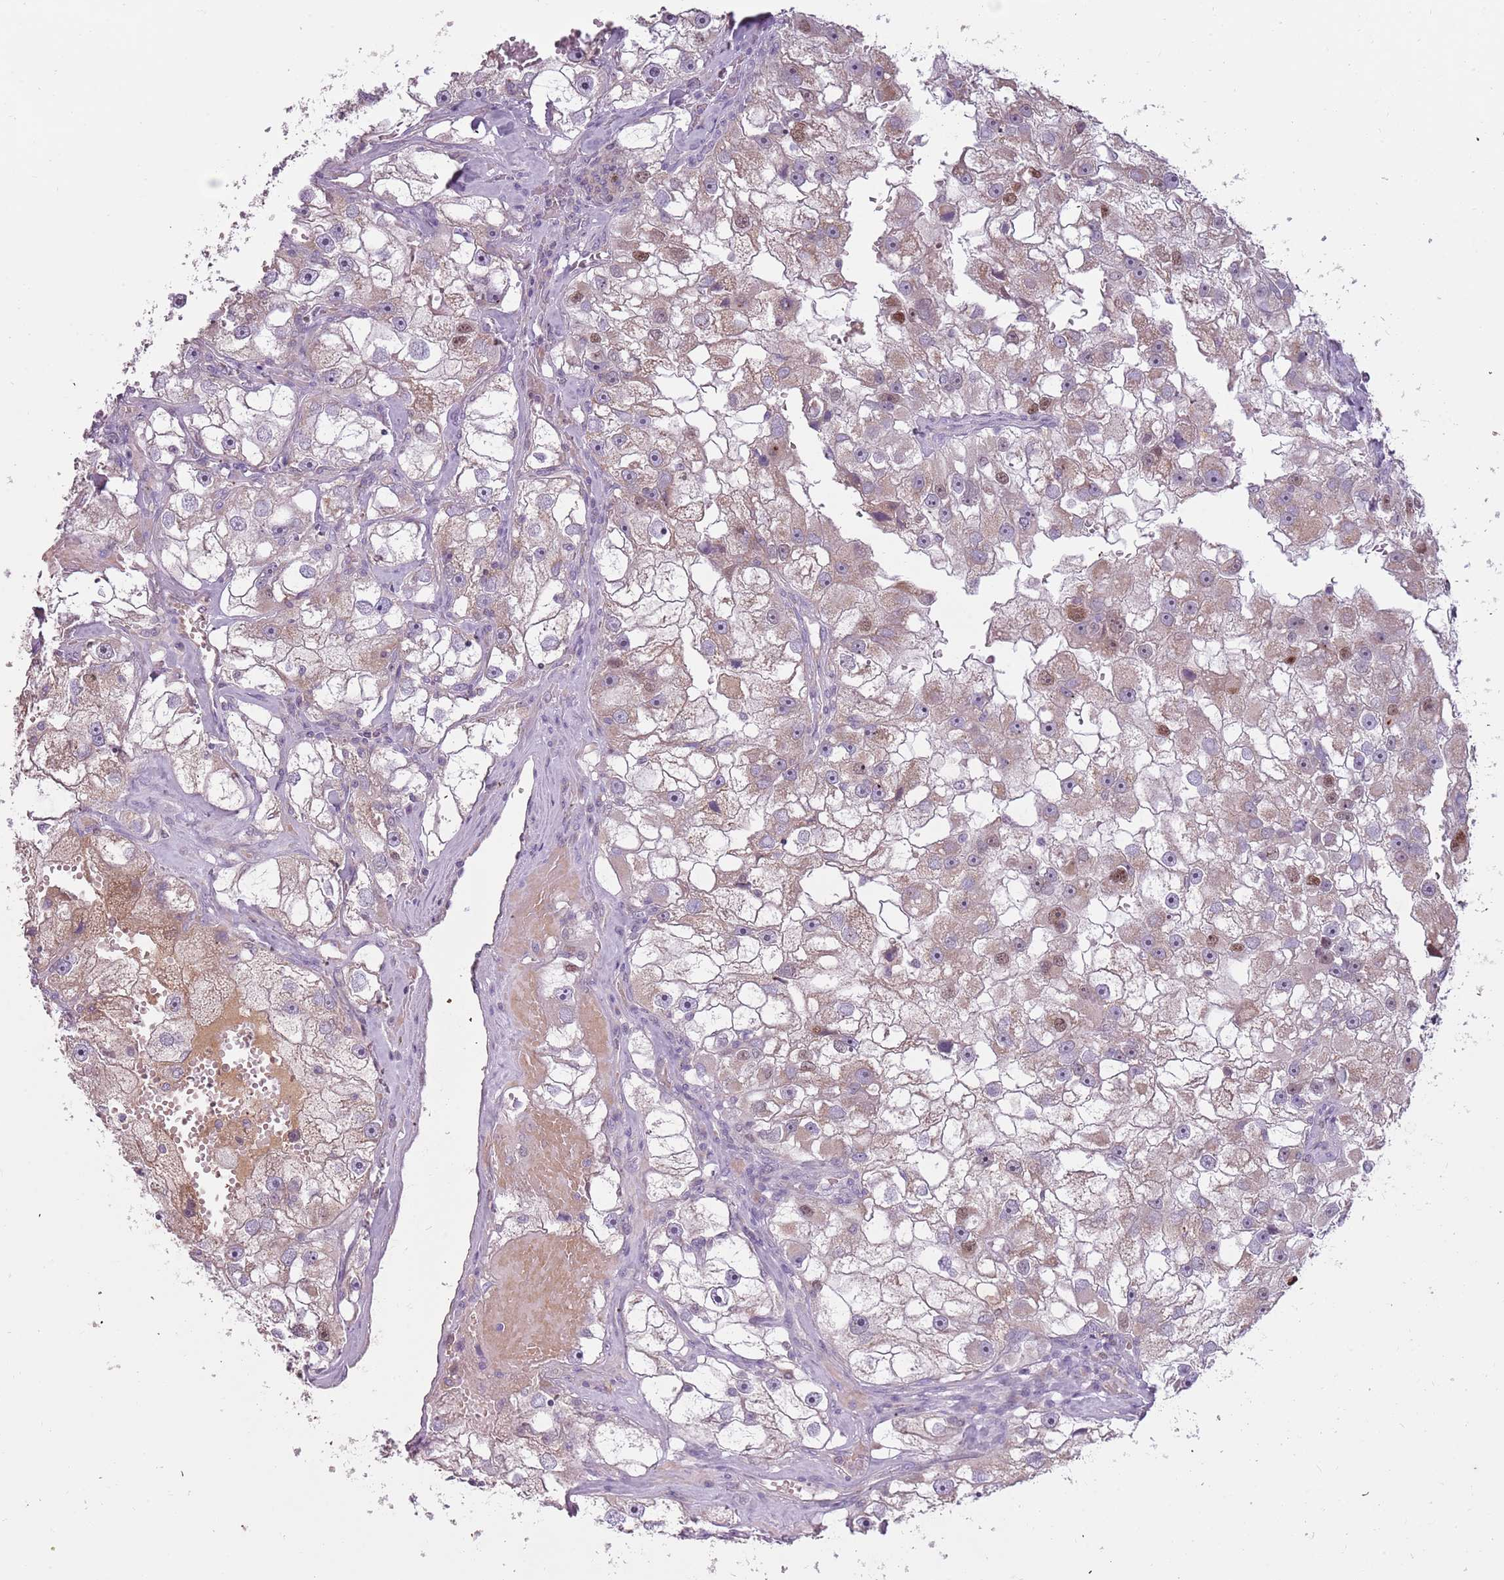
{"staining": {"intensity": "moderate", "quantity": "25%-75%", "location": "cytoplasmic/membranous,nuclear"}, "tissue": "renal cancer", "cell_type": "Tumor cells", "image_type": "cancer", "snomed": [{"axis": "morphology", "description": "Adenocarcinoma, NOS"}, {"axis": "topography", "description": "Kidney"}], "caption": "Human renal cancer (adenocarcinoma) stained with a brown dye displays moderate cytoplasmic/membranous and nuclear positive positivity in approximately 25%-75% of tumor cells.", "gene": "SYS1", "patient": {"sex": "male", "age": 63}}